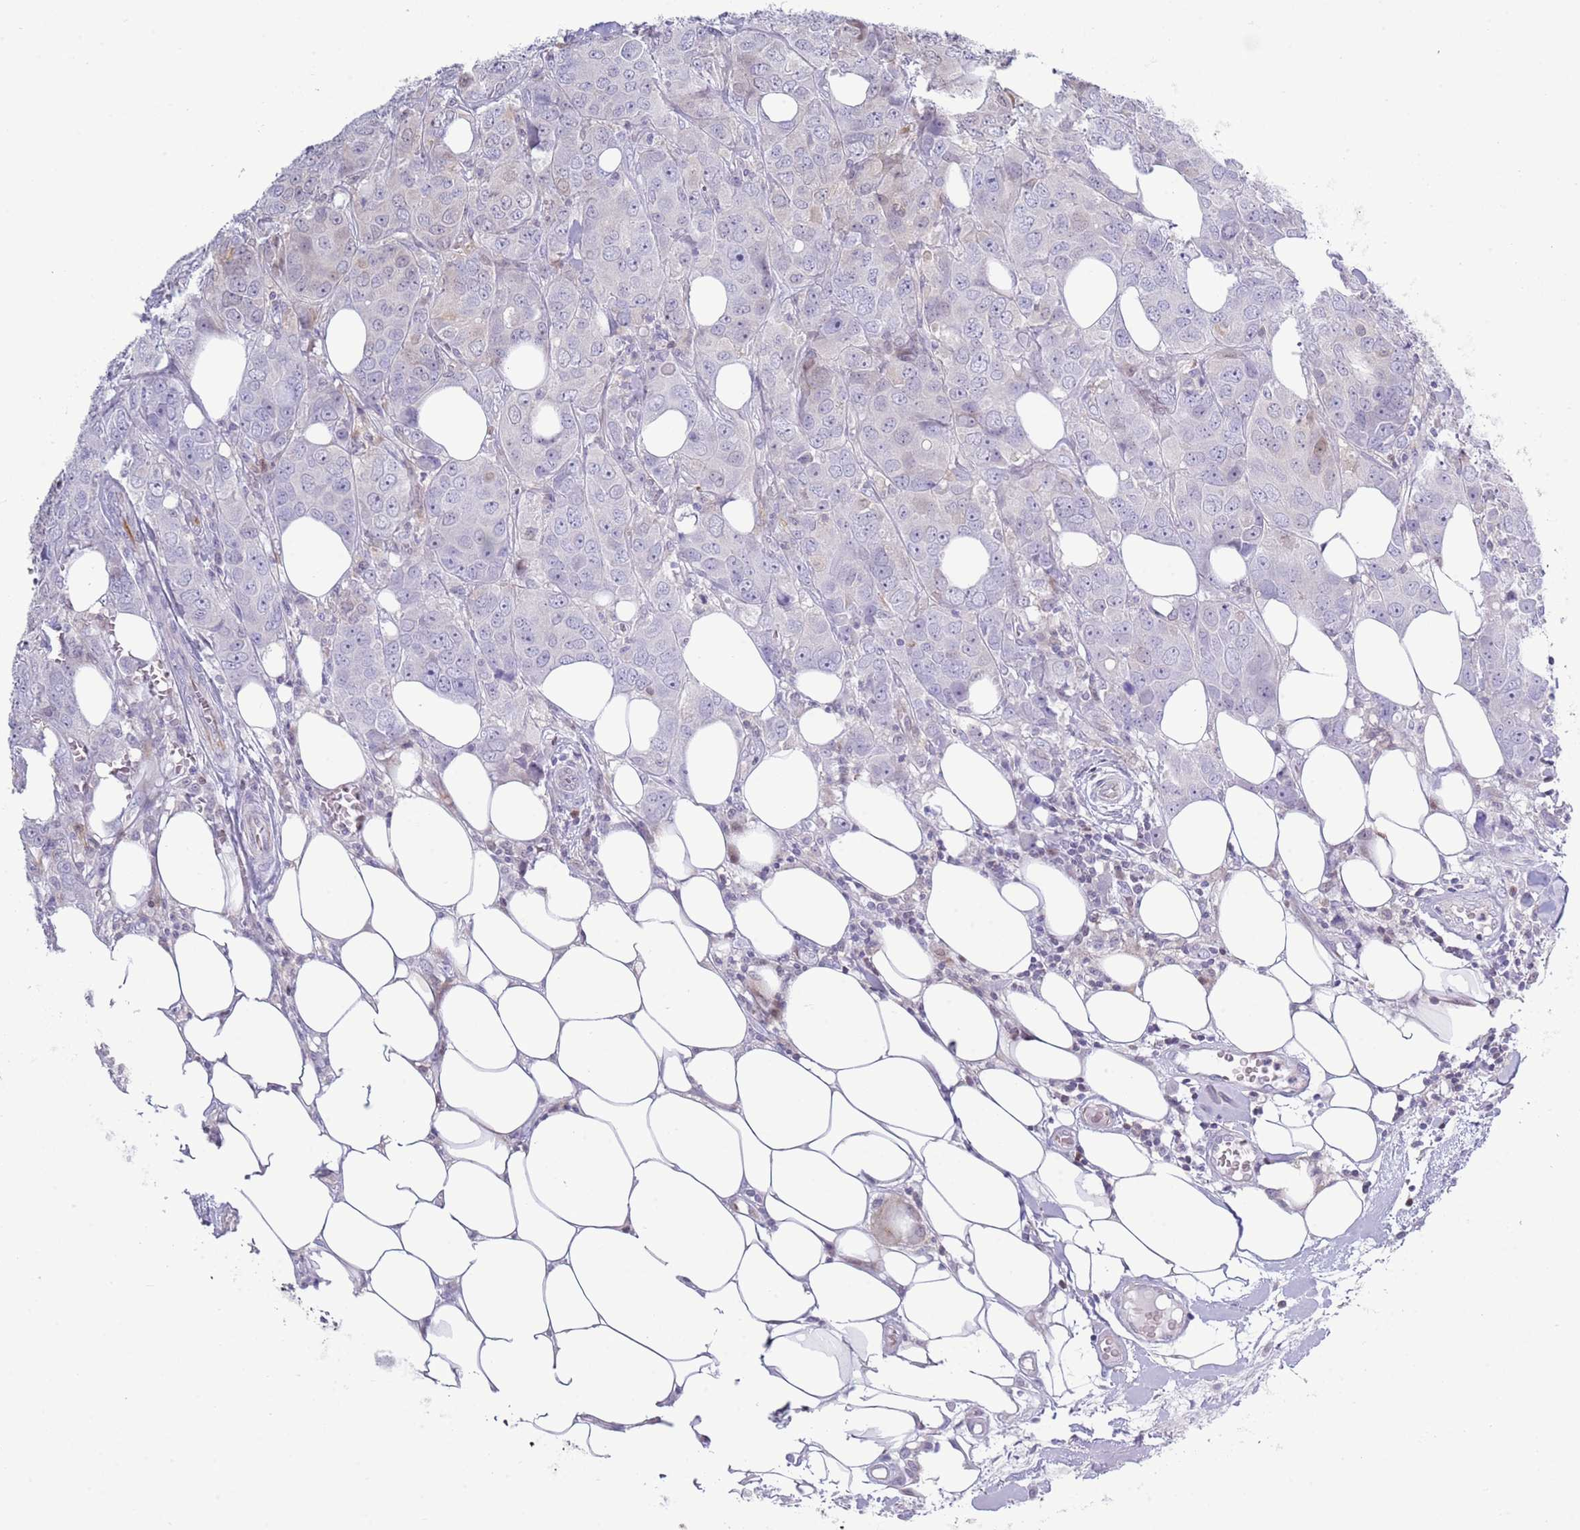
{"staining": {"intensity": "negative", "quantity": "none", "location": "none"}, "tissue": "breast cancer", "cell_type": "Tumor cells", "image_type": "cancer", "snomed": [{"axis": "morphology", "description": "Duct carcinoma"}, {"axis": "topography", "description": "Breast"}], "caption": "Protein analysis of breast cancer displays no significant staining in tumor cells. (DAB (3,3'-diaminobenzidine) IHC, high magnification).", "gene": "NBPF6", "patient": {"sex": "female", "age": 43}}